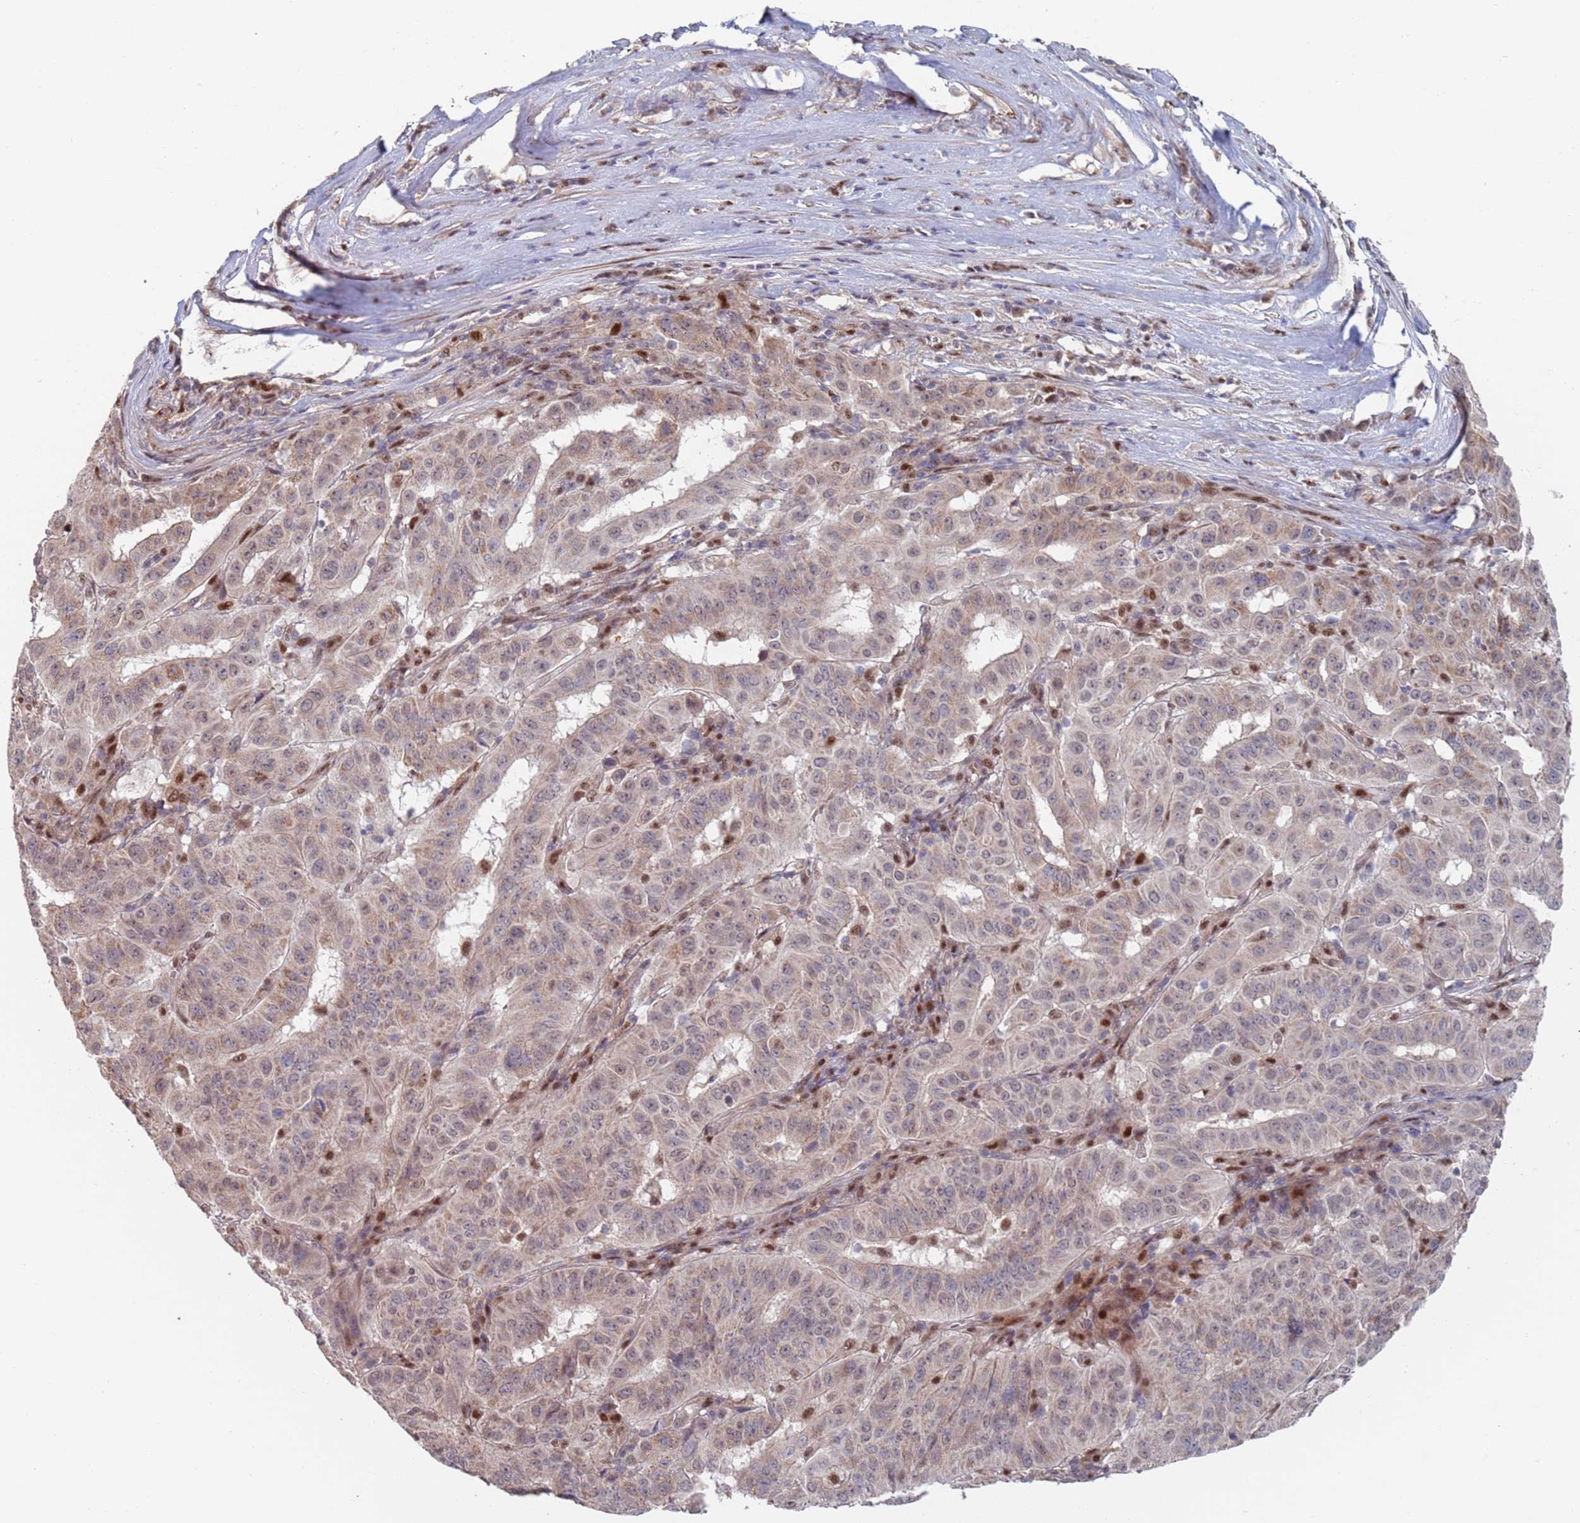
{"staining": {"intensity": "negative", "quantity": "none", "location": "none"}, "tissue": "pancreatic cancer", "cell_type": "Tumor cells", "image_type": "cancer", "snomed": [{"axis": "morphology", "description": "Adenocarcinoma, NOS"}, {"axis": "topography", "description": "Pancreas"}], "caption": "DAB immunohistochemical staining of human pancreatic cancer reveals no significant staining in tumor cells.", "gene": "RPP25", "patient": {"sex": "male", "age": 63}}